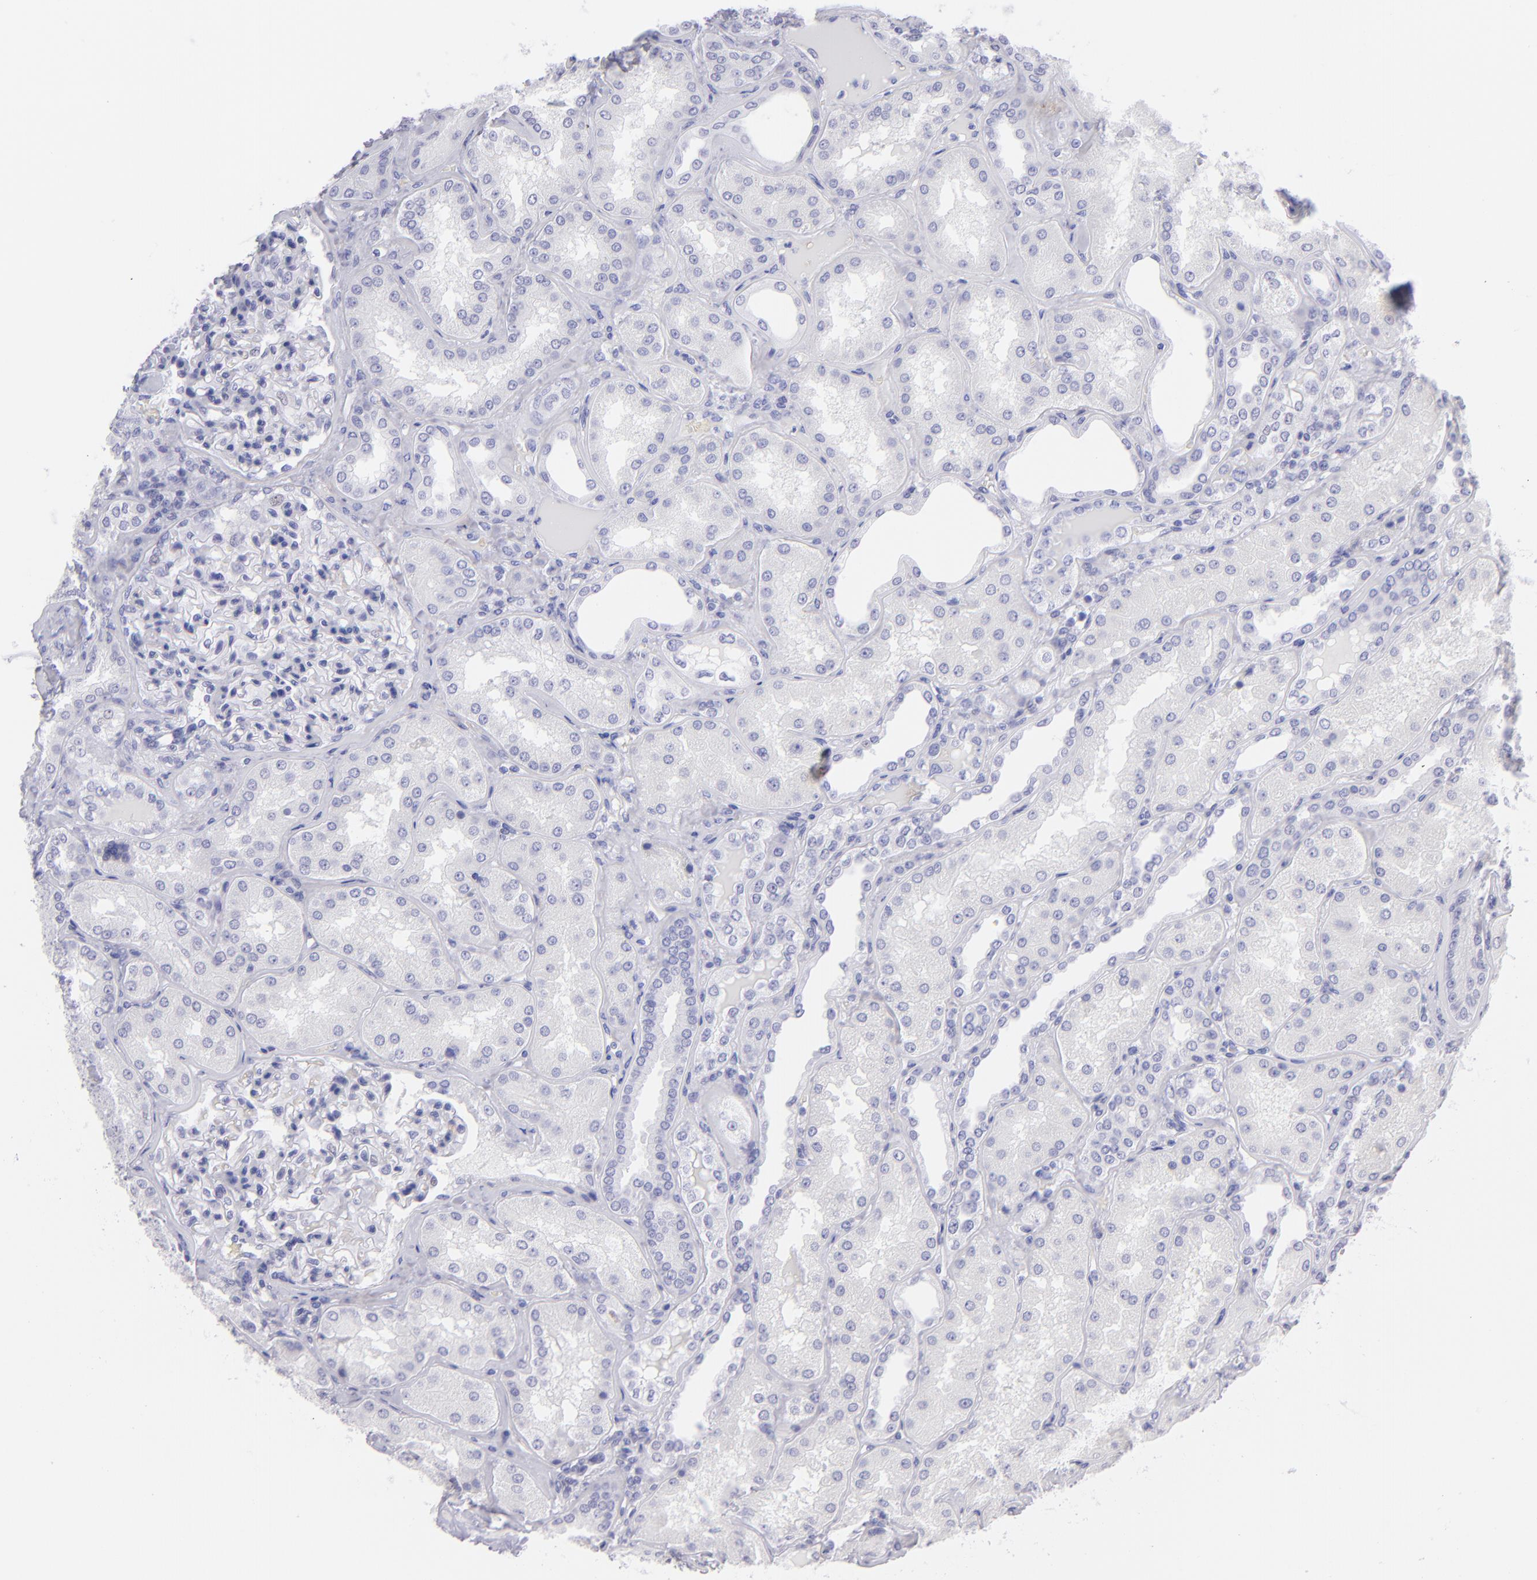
{"staining": {"intensity": "negative", "quantity": "none", "location": "none"}, "tissue": "kidney", "cell_type": "Cells in glomeruli", "image_type": "normal", "snomed": [{"axis": "morphology", "description": "Normal tissue, NOS"}, {"axis": "topography", "description": "Kidney"}], "caption": "Immunohistochemistry of benign kidney displays no staining in cells in glomeruli.", "gene": "SLC1A3", "patient": {"sex": "female", "age": 56}}